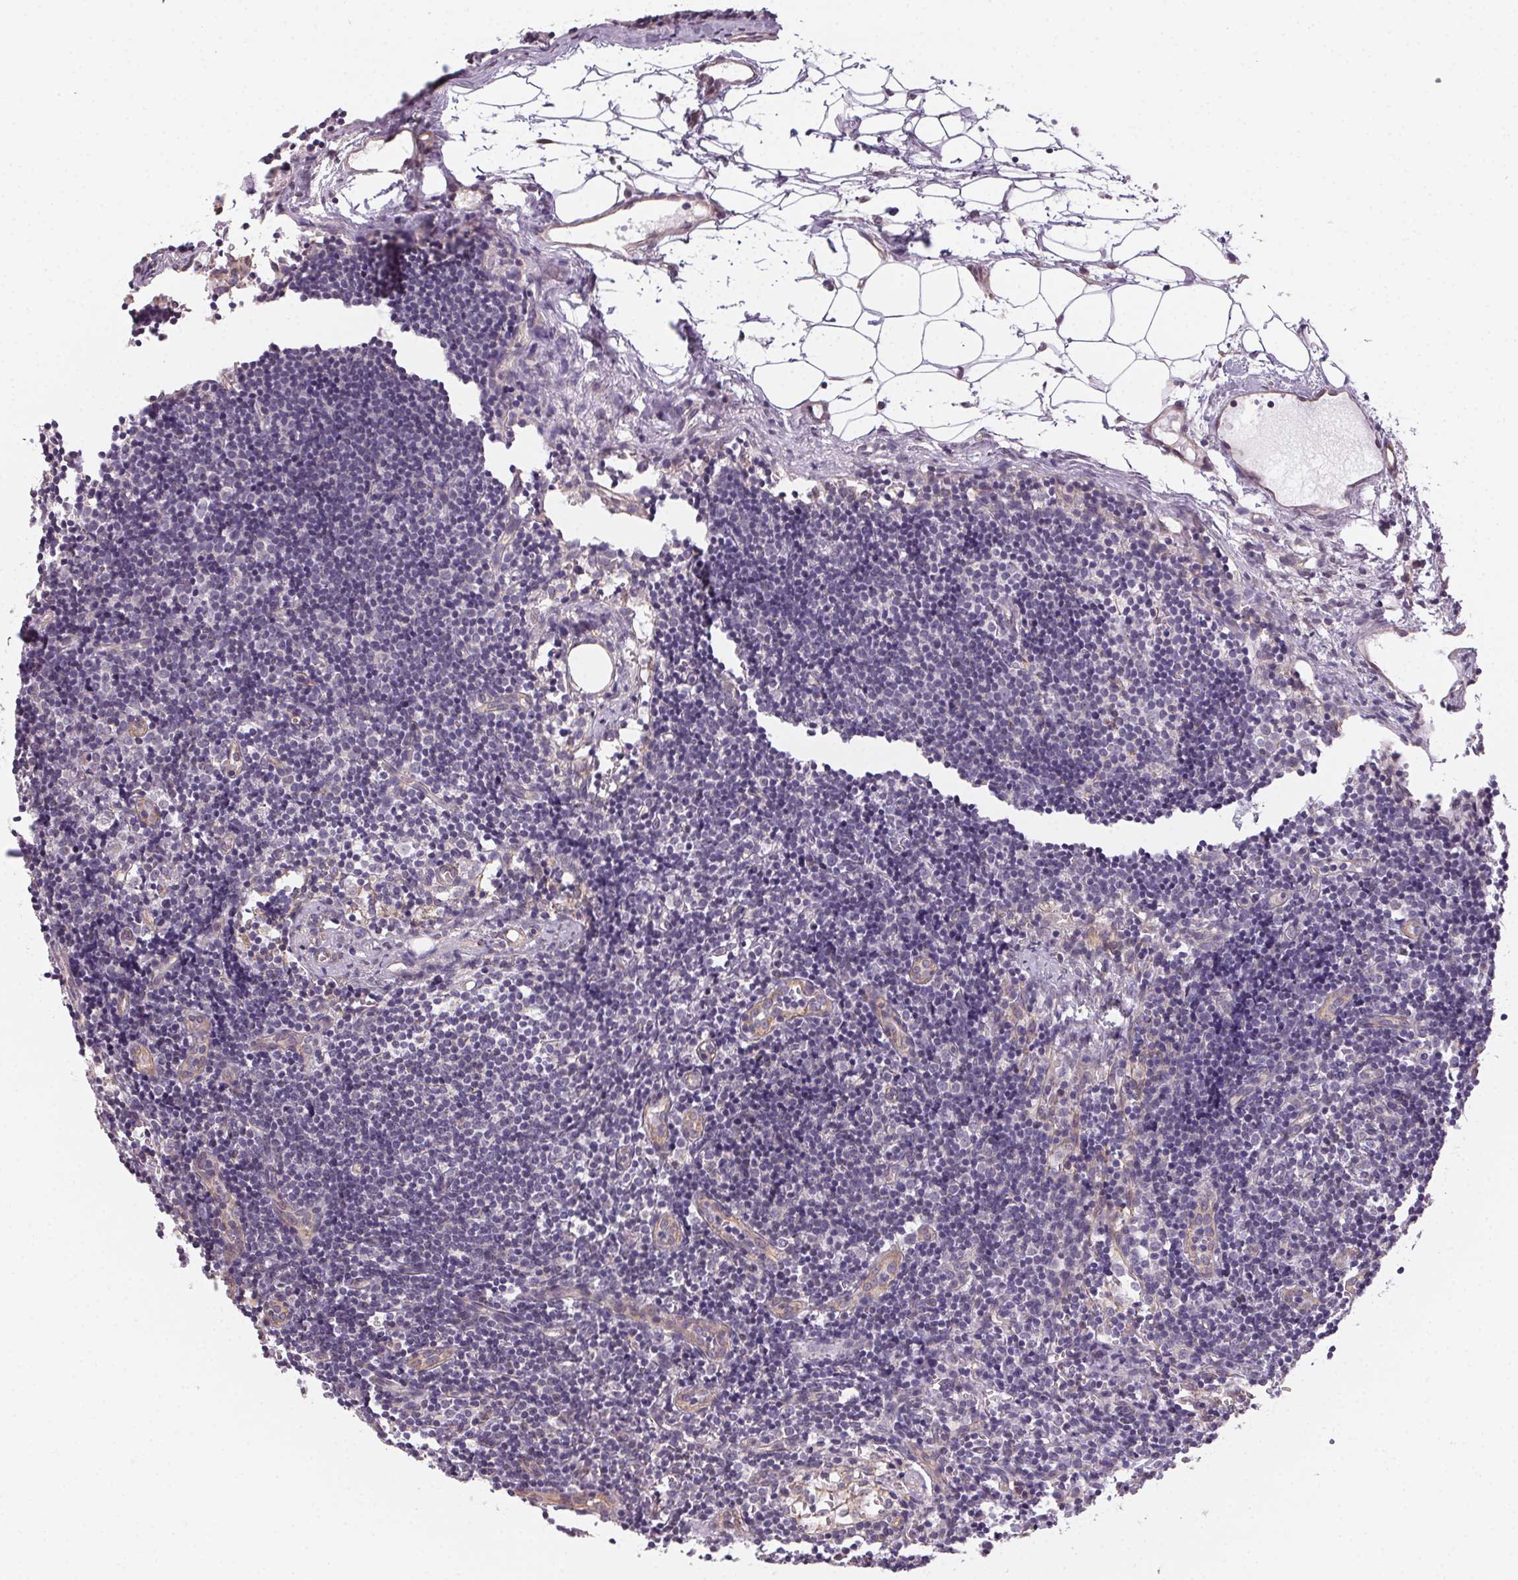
{"staining": {"intensity": "negative", "quantity": "none", "location": "none"}, "tissue": "lymph node", "cell_type": "Germinal center cells", "image_type": "normal", "snomed": [{"axis": "morphology", "description": "Normal tissue, NOS"}, {"axis": "topography", "description": "Lymph node"}], "caption": "Immunohistochemistry (IHC) histopathology image of unremarkable lymph node: human lymph node stained with DAB reveals no significant protein staining in germinal center cells. (Brightfield microscopy of DAB (3,3'-diaminobenzidine) immunohistochemistry at high magnification).", "gene": "PLA2G4F", "patient": {"sex": "female", "age": 41}}